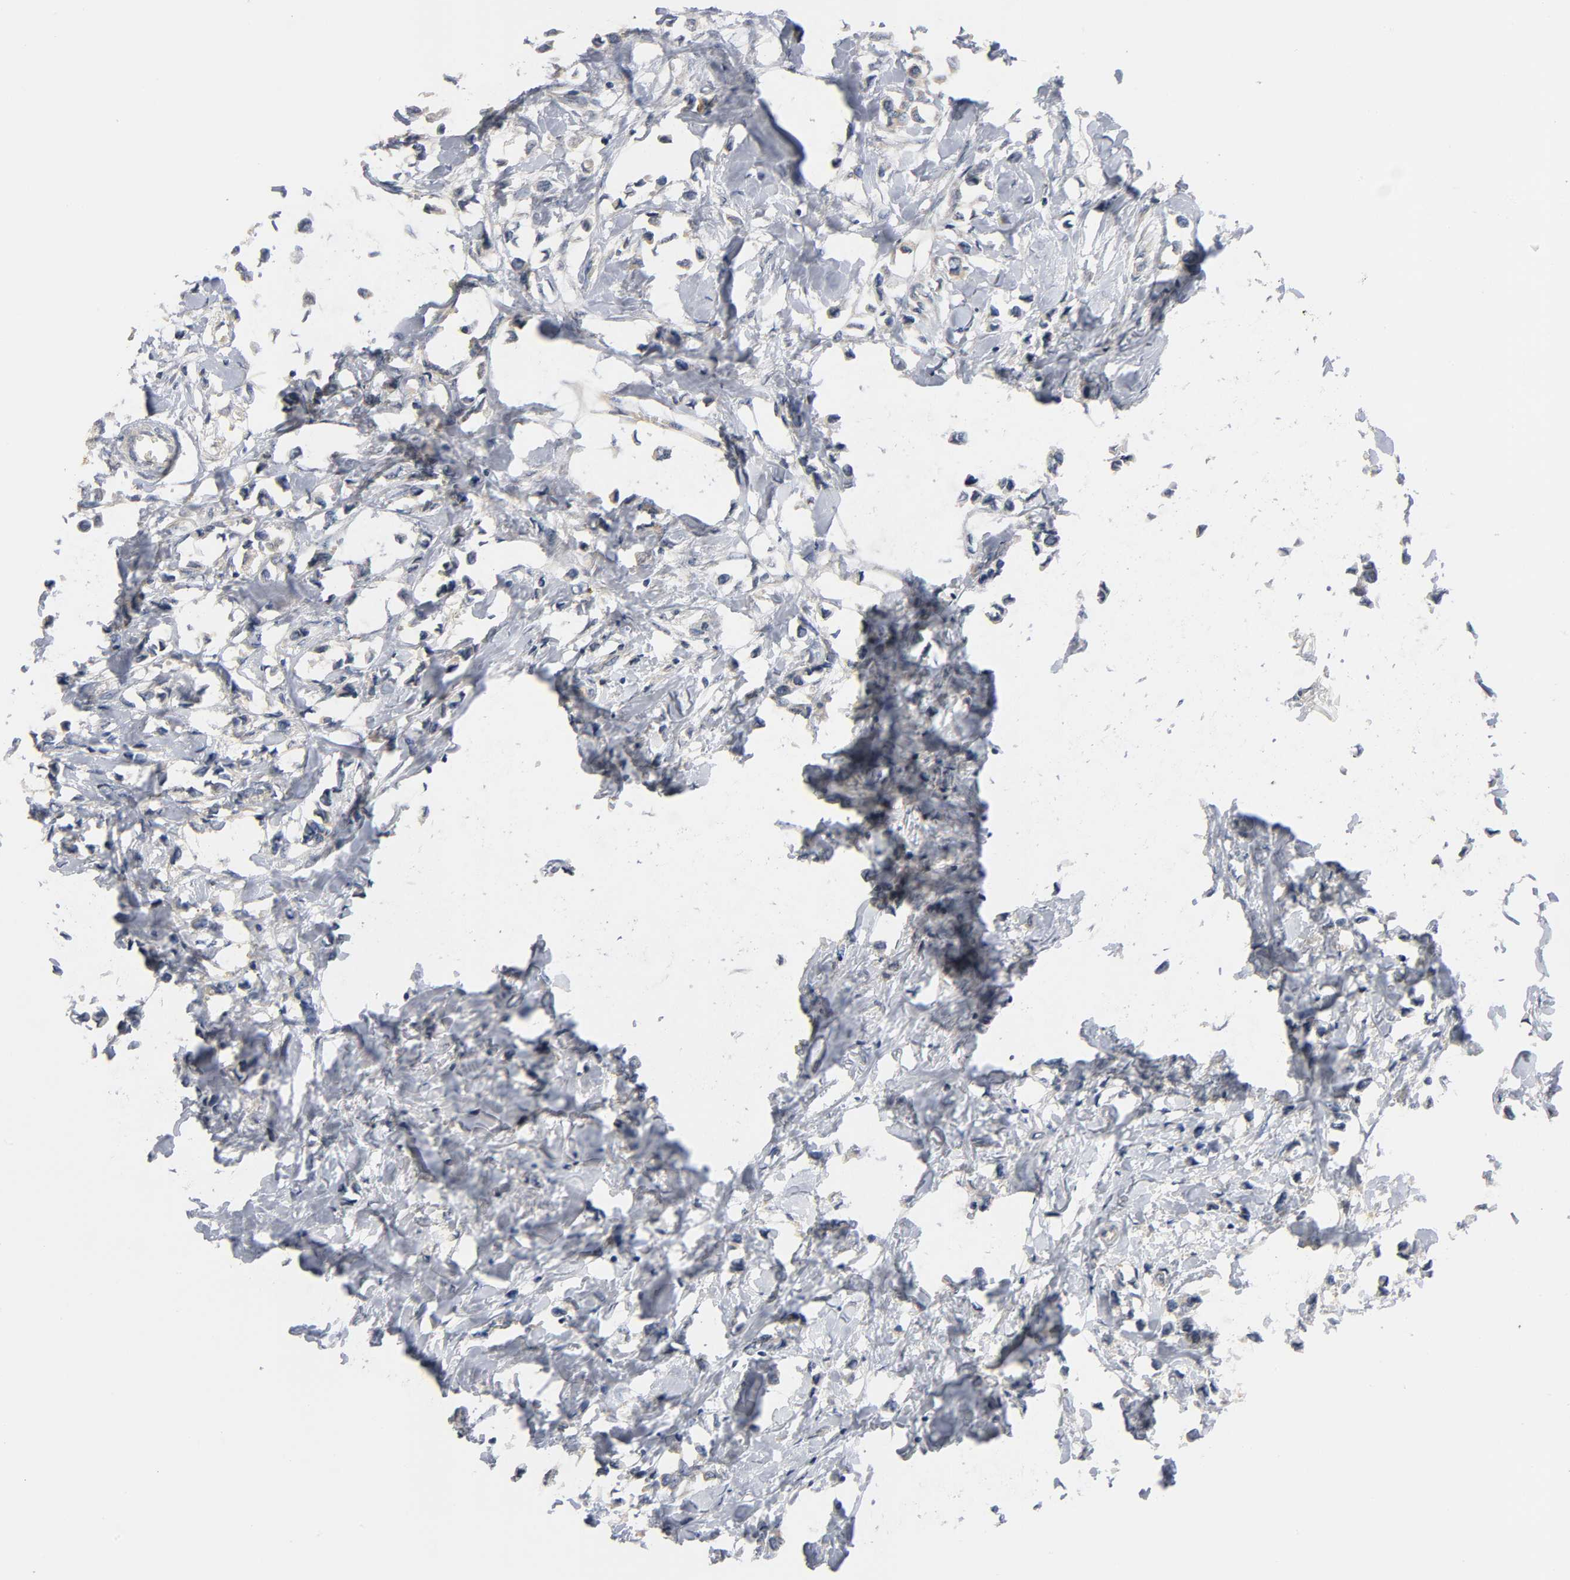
{"staining": {"intensity": "weak", "quantity": ">75%", "location": "cytoplasmic/membranous"}, "tissue": "breast cancer", "cell_type": "Tumor cells", "image_type": "cancer", "snomed": [{"axis": "morphology", "description": "Lobular carcinoma"}, {"axis": "topography", "description": "Breast"}], "caption": "Immunohistochemical staining of human lobular carcinoma (breast) demonstrates low levels of weak cytoplasmic/membranous staining in approximately >75% of tumor cells. The staining is performed using DAB (3,3'-diaminobenzidine) brown chromogen to label protein expression. The nuclei are counter-stained blue using hematoxylin.", "gene": "HDAC6", "patient": {"sex": "female", "age": 51}}